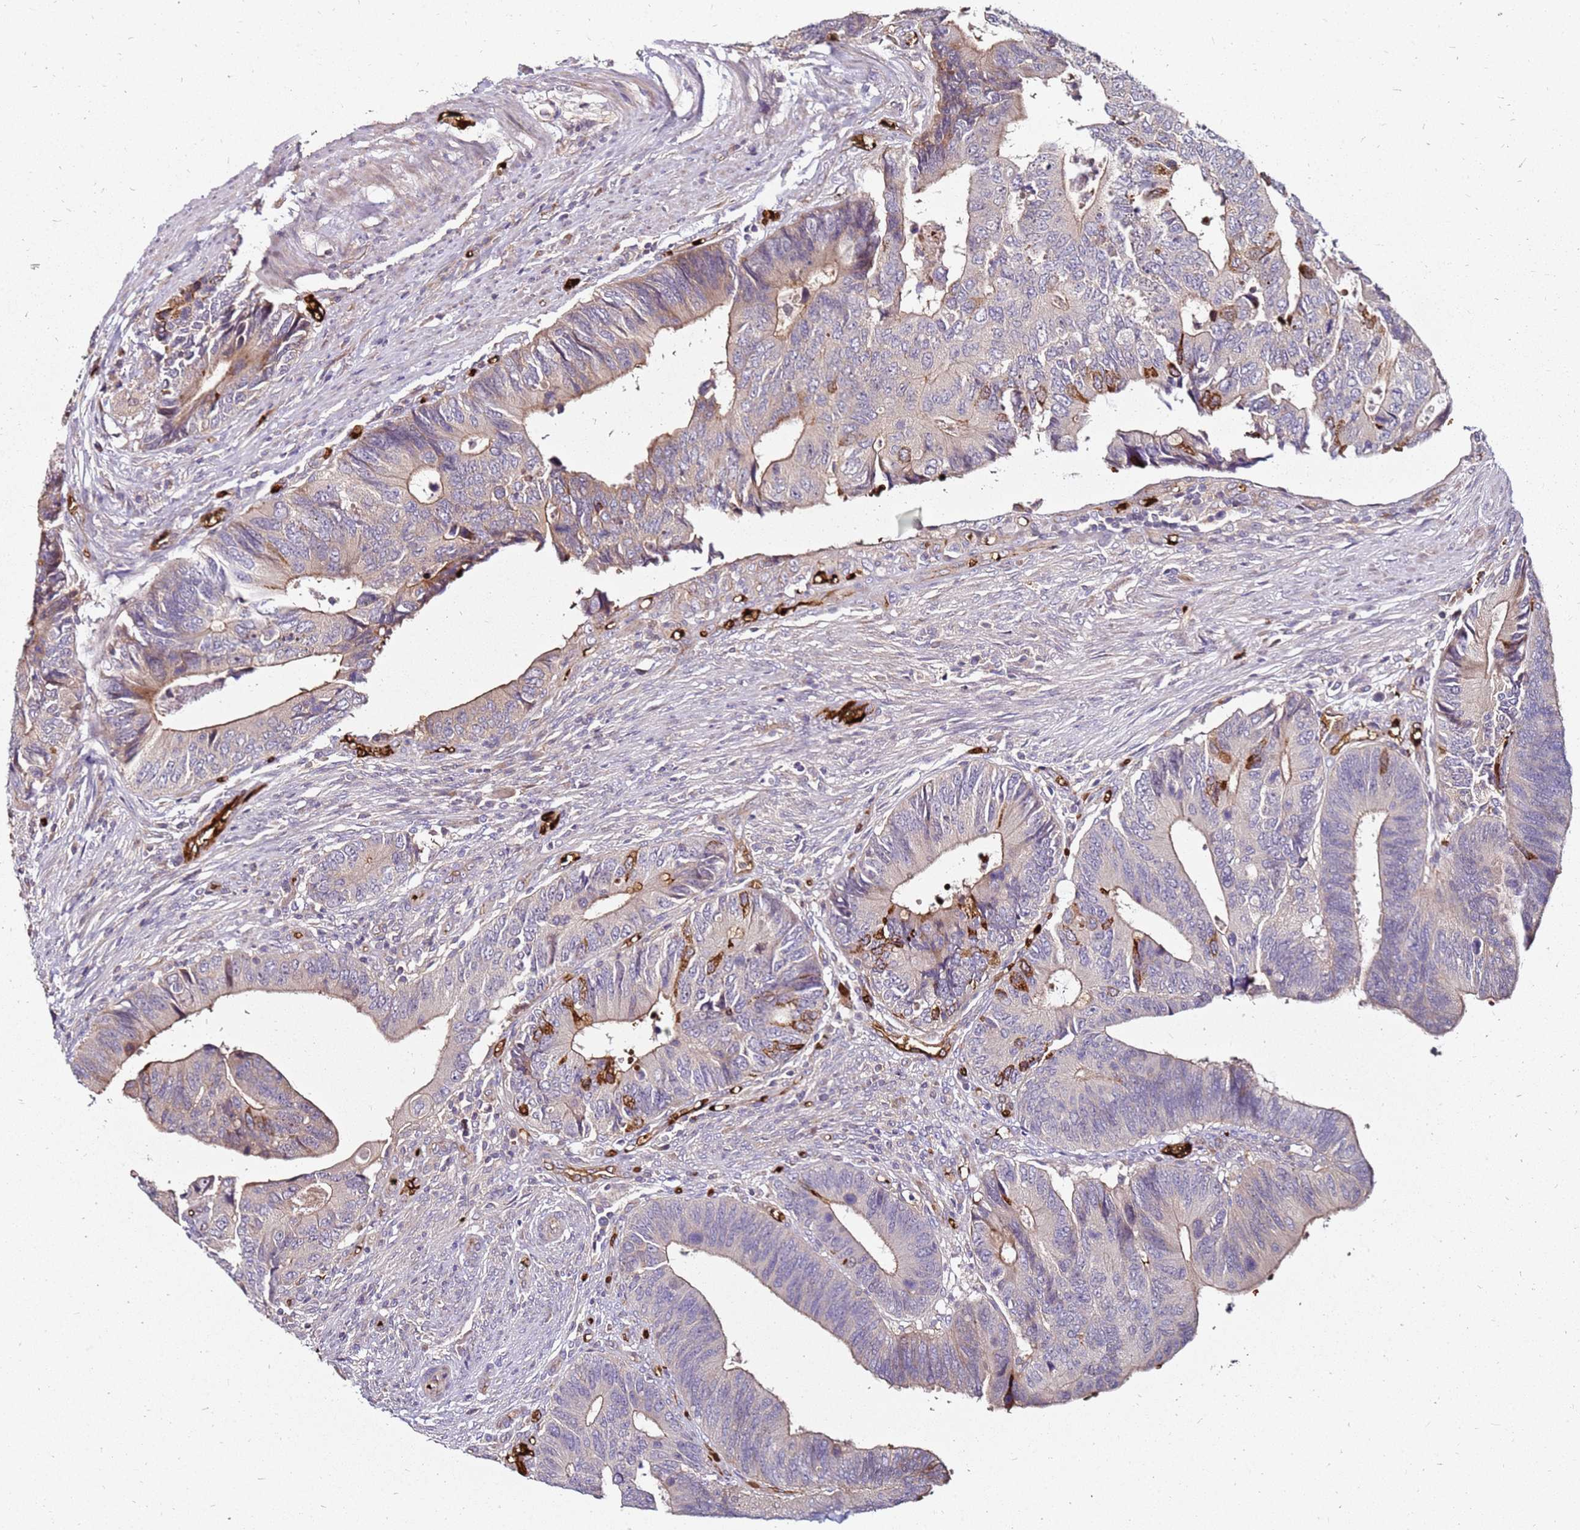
{"staining": {"intensity": "moderate", "quantity": "25%-75%", "location": "cytoplasmic/membranous"}, "tissue": "colorectal cancer", "cell_type": "Tumor cells", "image_type": "cancer", "snomed": [{"axis": "morphology", "description": "Adenocarcinoma, NOS"}, {"axis": "topography", "description": "Colon"}], "caption": "IHC histopathology image of adenocarcinoma (colorectal) stained for a protein (brown), which exhibits medium levels of moderate cytoplasmic/membranous staining in about 25%-75% of tumor cells.", "gene": "RNF11", "patient": {"sex": "male", "age": 87}}